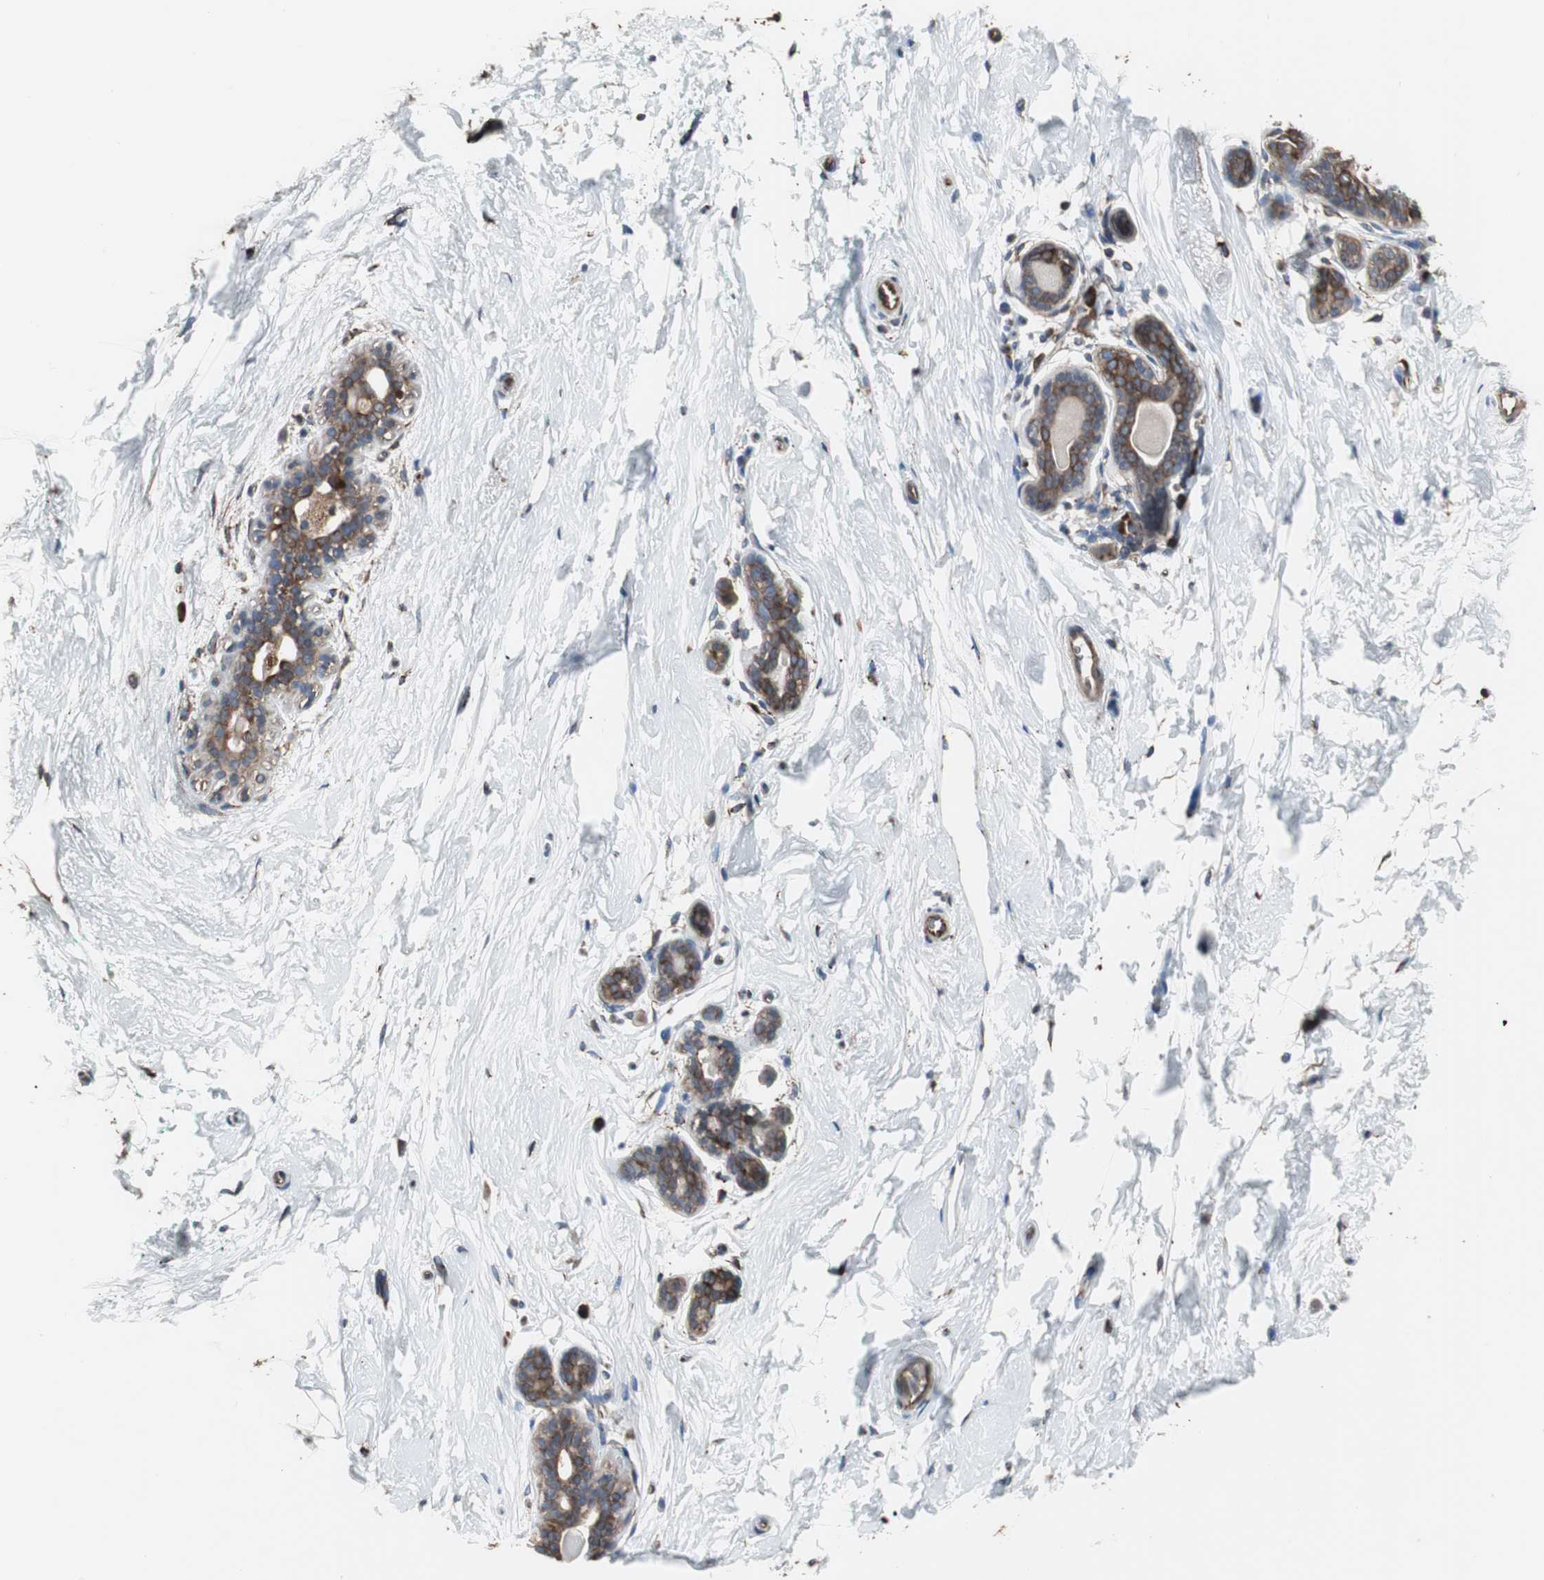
{"staining": {"intensity": "moderate", "quantity": ">75%", "location": "cytoplasmic/membranous"}, "tissue": "breast", "cell_type": "Adipocytes", "image_type": "normal", "snomed": [{"axis": "morphology", "description": "Normal tissue, NOS"}, {"axis": "topography", "description": "Breast"}], "caption": "Protein staining of unremarkable breast reveals moderate cytoplasmic/membranous staining in about >75% of adipocytes.", "gene": "CALU", "patient": {"sex": "female", "age": 52}}